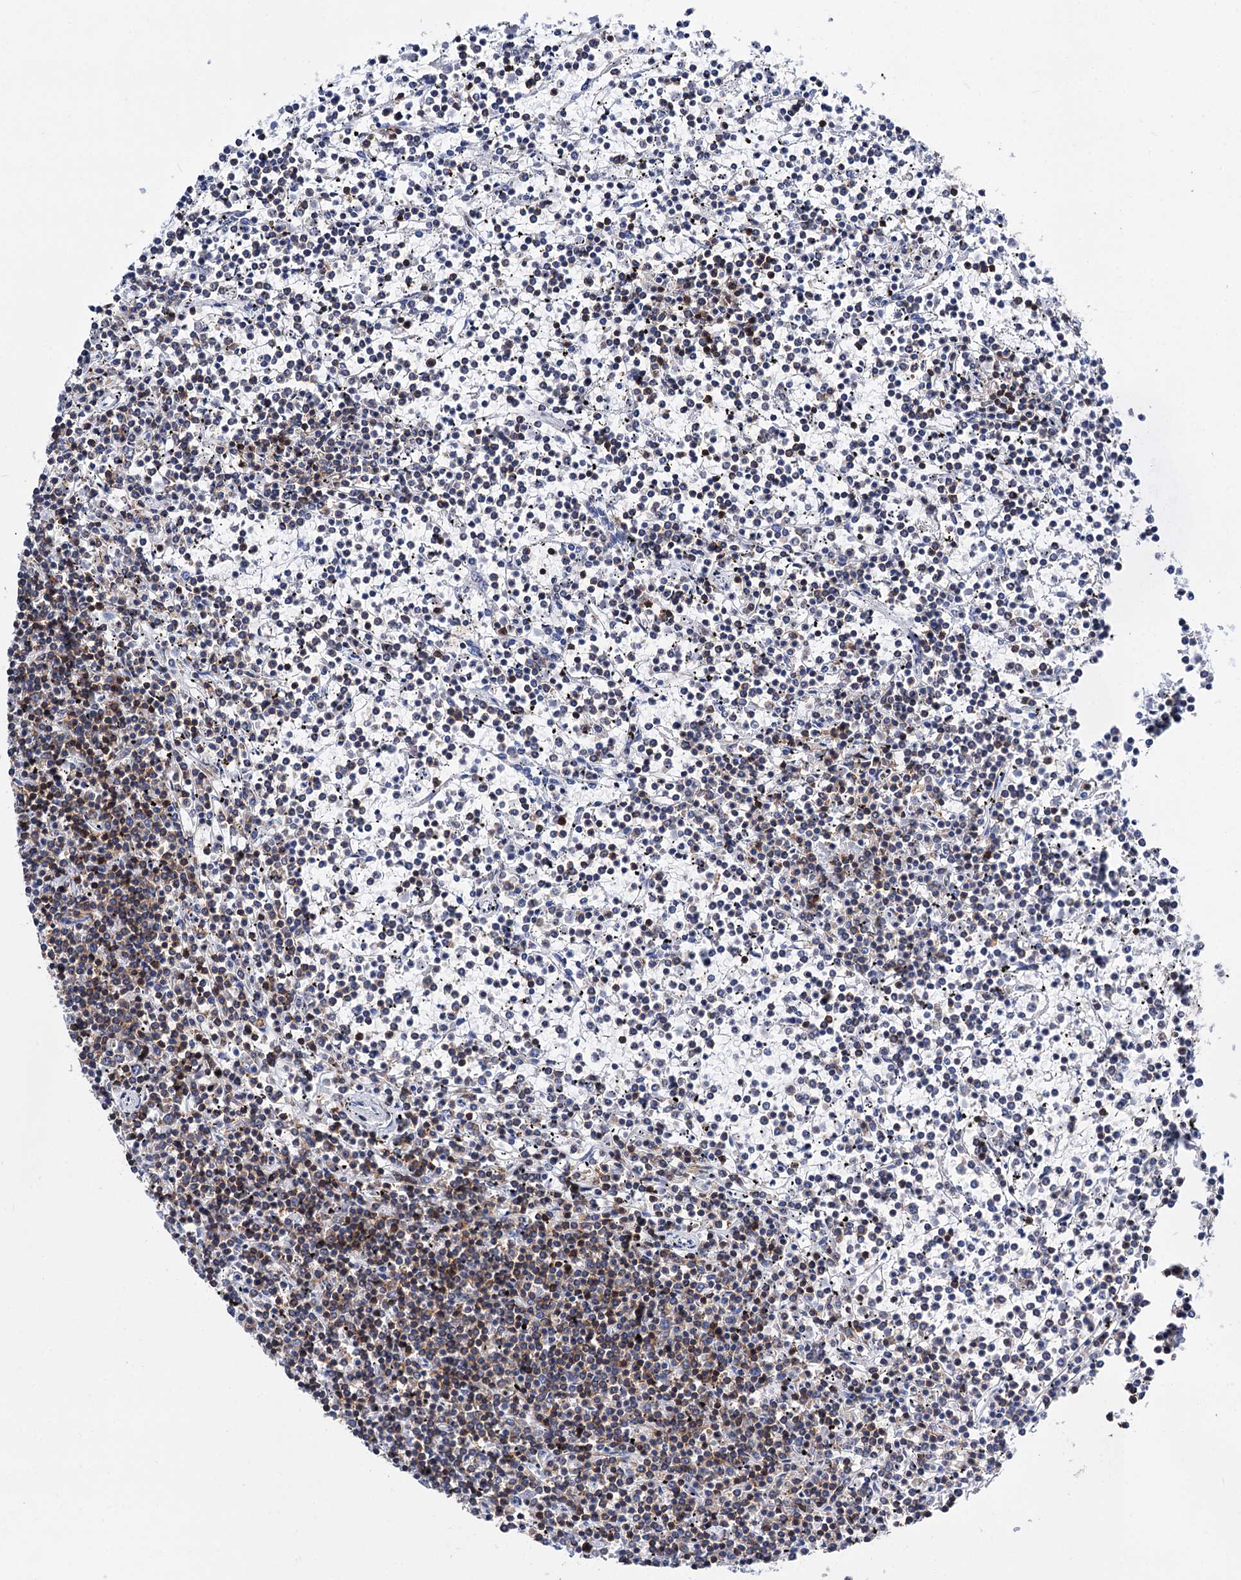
{"staining": {"intensity": "weak", "quantity": "<25%", "location": "cytoplasmic/membranous"}, "tissue": "lymphoma", "cell_type": "Tumor cells", "image_type": "cancer", "snomed": [{"axis": "morphology", "description": "Malignant lymphoma, non-Hodgkin's type, Low grade"}, {"axis": "topography", "description": "Spleen"}], "caption": "The photomicrograph exhibits no significant staining in tumor cells of malignant lymphoma, non-Hodgkin's type (low-grade).", "gene": "DEF6", "patient": {"sex": "female", "age": 19}}